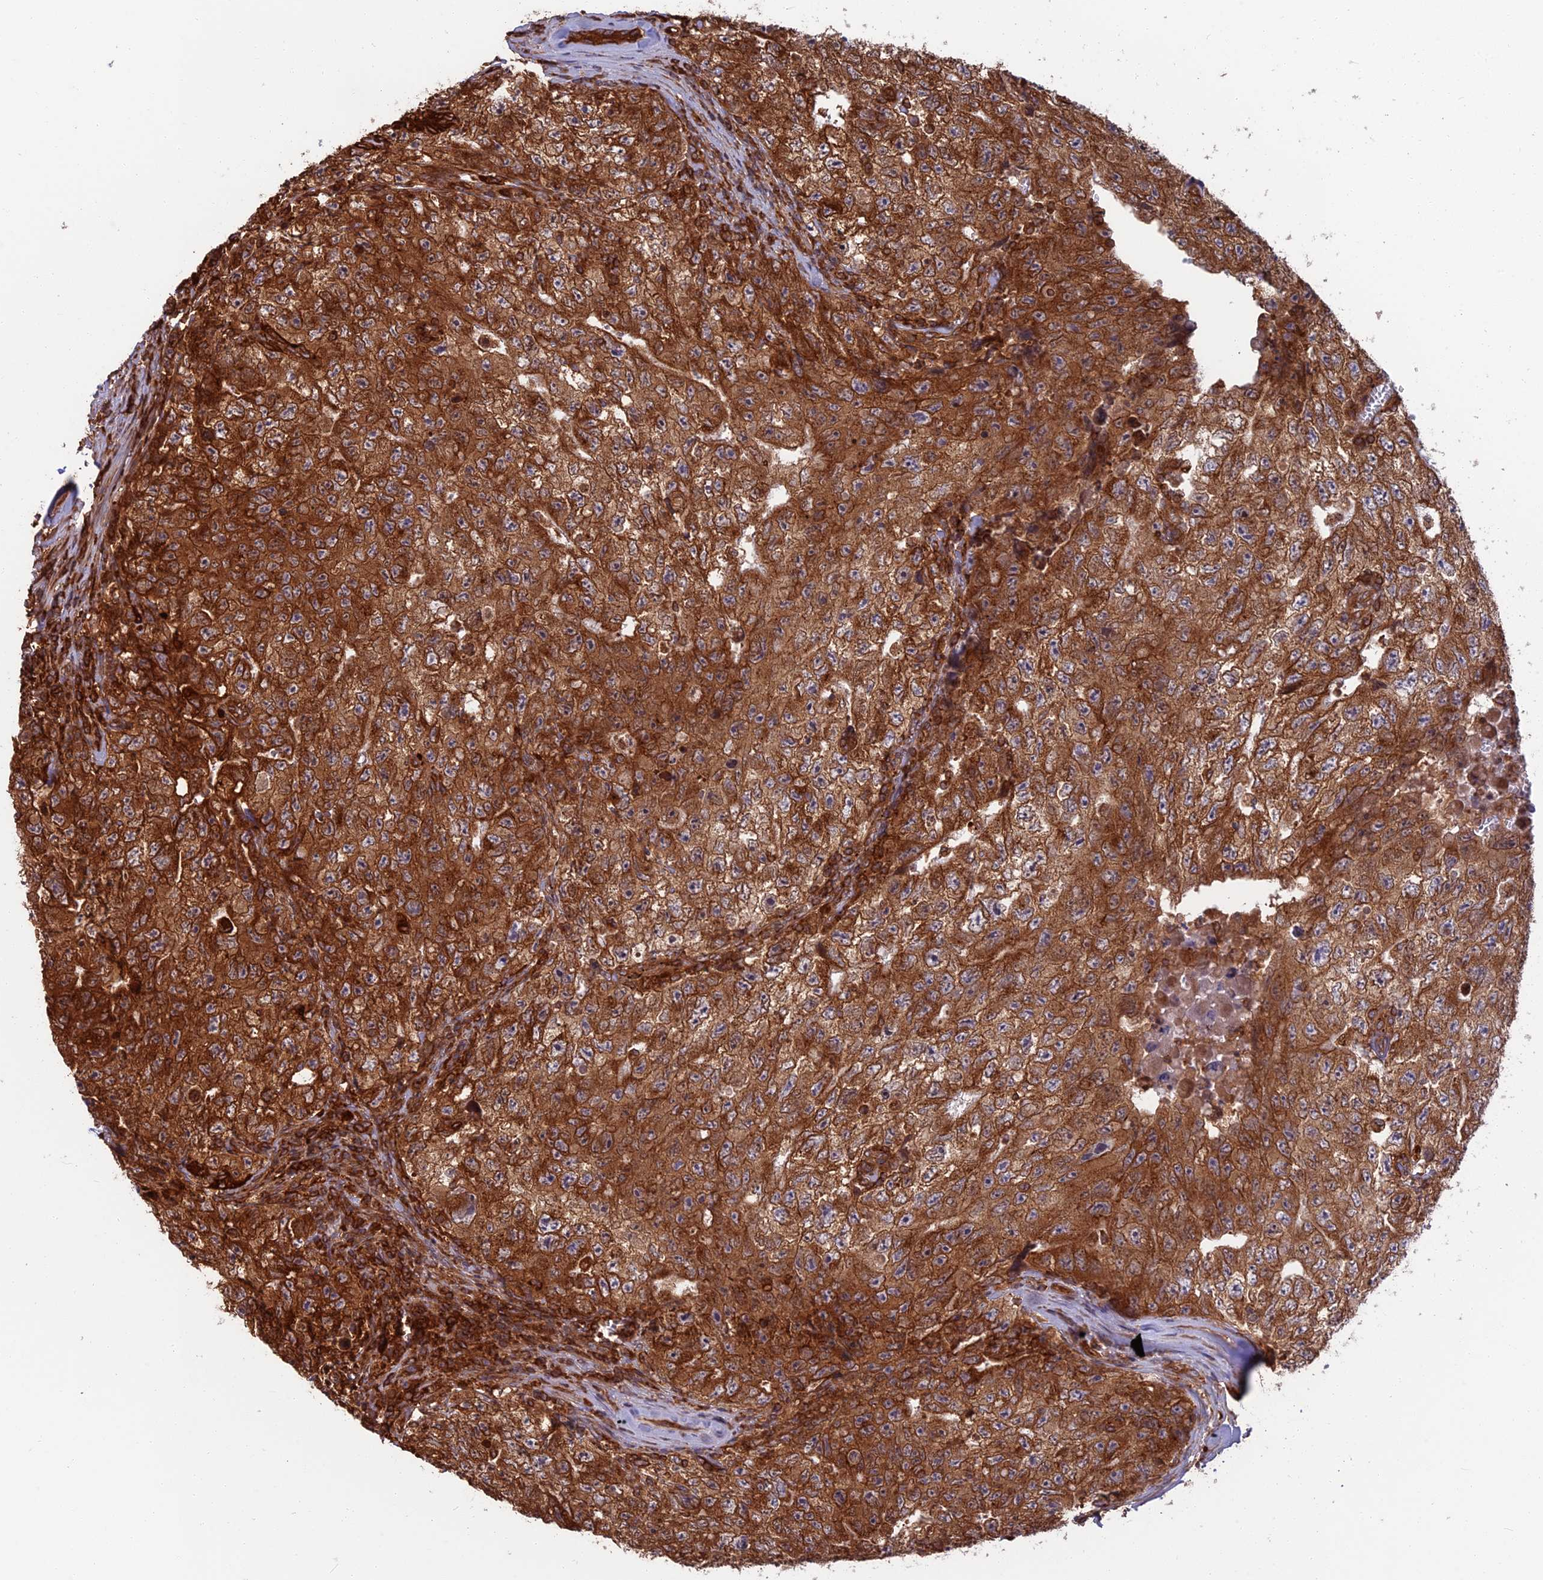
{"staining": {"intensity": "strong", "quantity": ">75%", "location": "cytoplasmic/membranous"}, "tissue": "testis cancer", "cell_type": "Tumor cells", "image_type": "cancer", "snomed": [{"axis": "morphology", "description": "Carcinoma, Embryonal, NOS"}, {"axis": "topography", "description": "Testis"}], "caption": "Tumor cells display strong cytoplasmic/membranous positivity in about >75% of cells in embryonal carcinoma (testis).", "gene": "WDR1", "patient": {"sex": "male", "age": 17}}